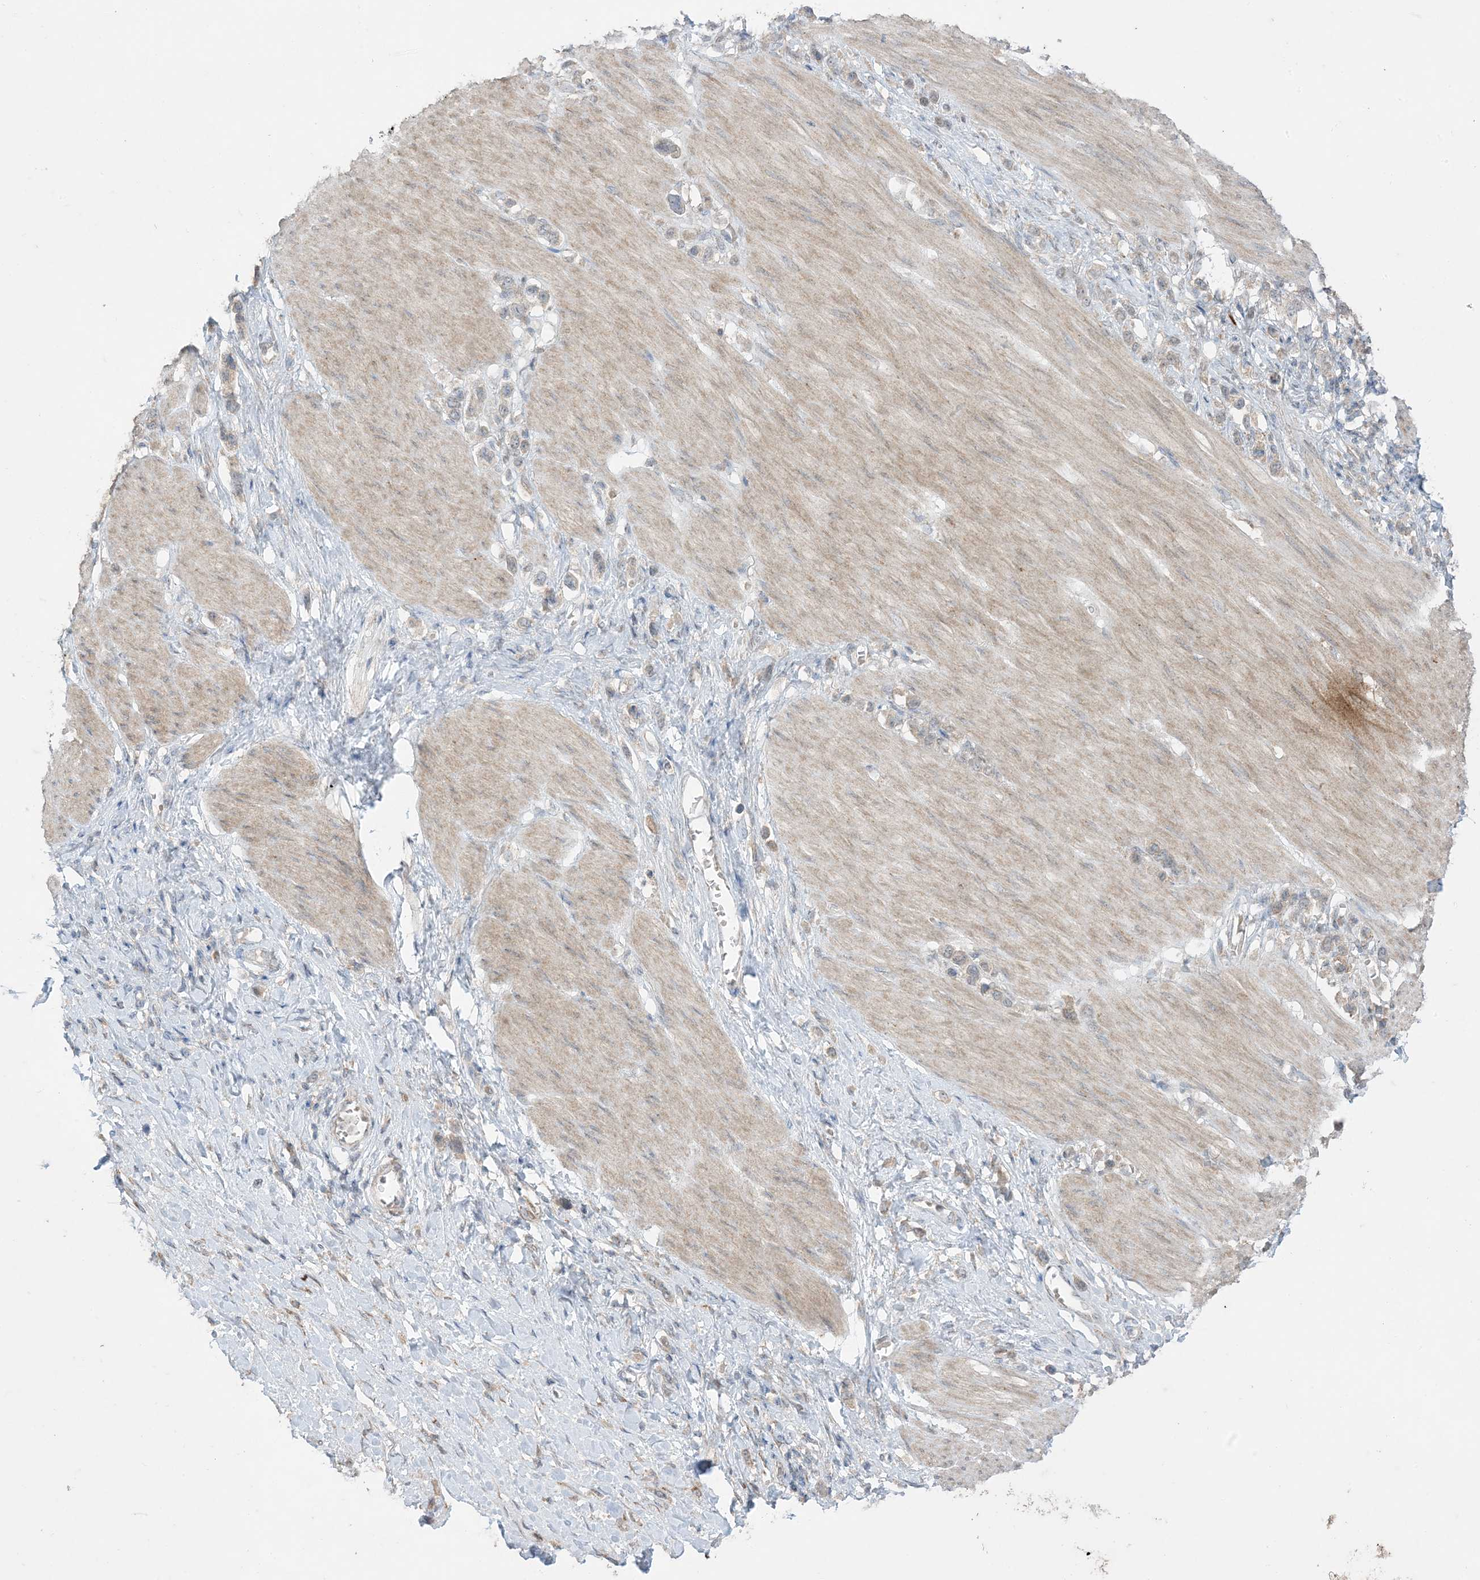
{"staining": {"intensity": "negative", "quantity": "none", "location": "none"}, "tissue": "stomach cancer", "cell_type": "Tumor cells", "image_type": "cancer", "snomed": [{"axis": "morphology", "description": "Adenocarcinoma, NOS"}, {"axis": "topography", "description": "Stomach"}], "caption": "Stomach cancer was stained to show a protein in brown. There is no significant staining in tumor cells.", "gene": "ODC1", "patient": {"sex": "female", "age": 65}}